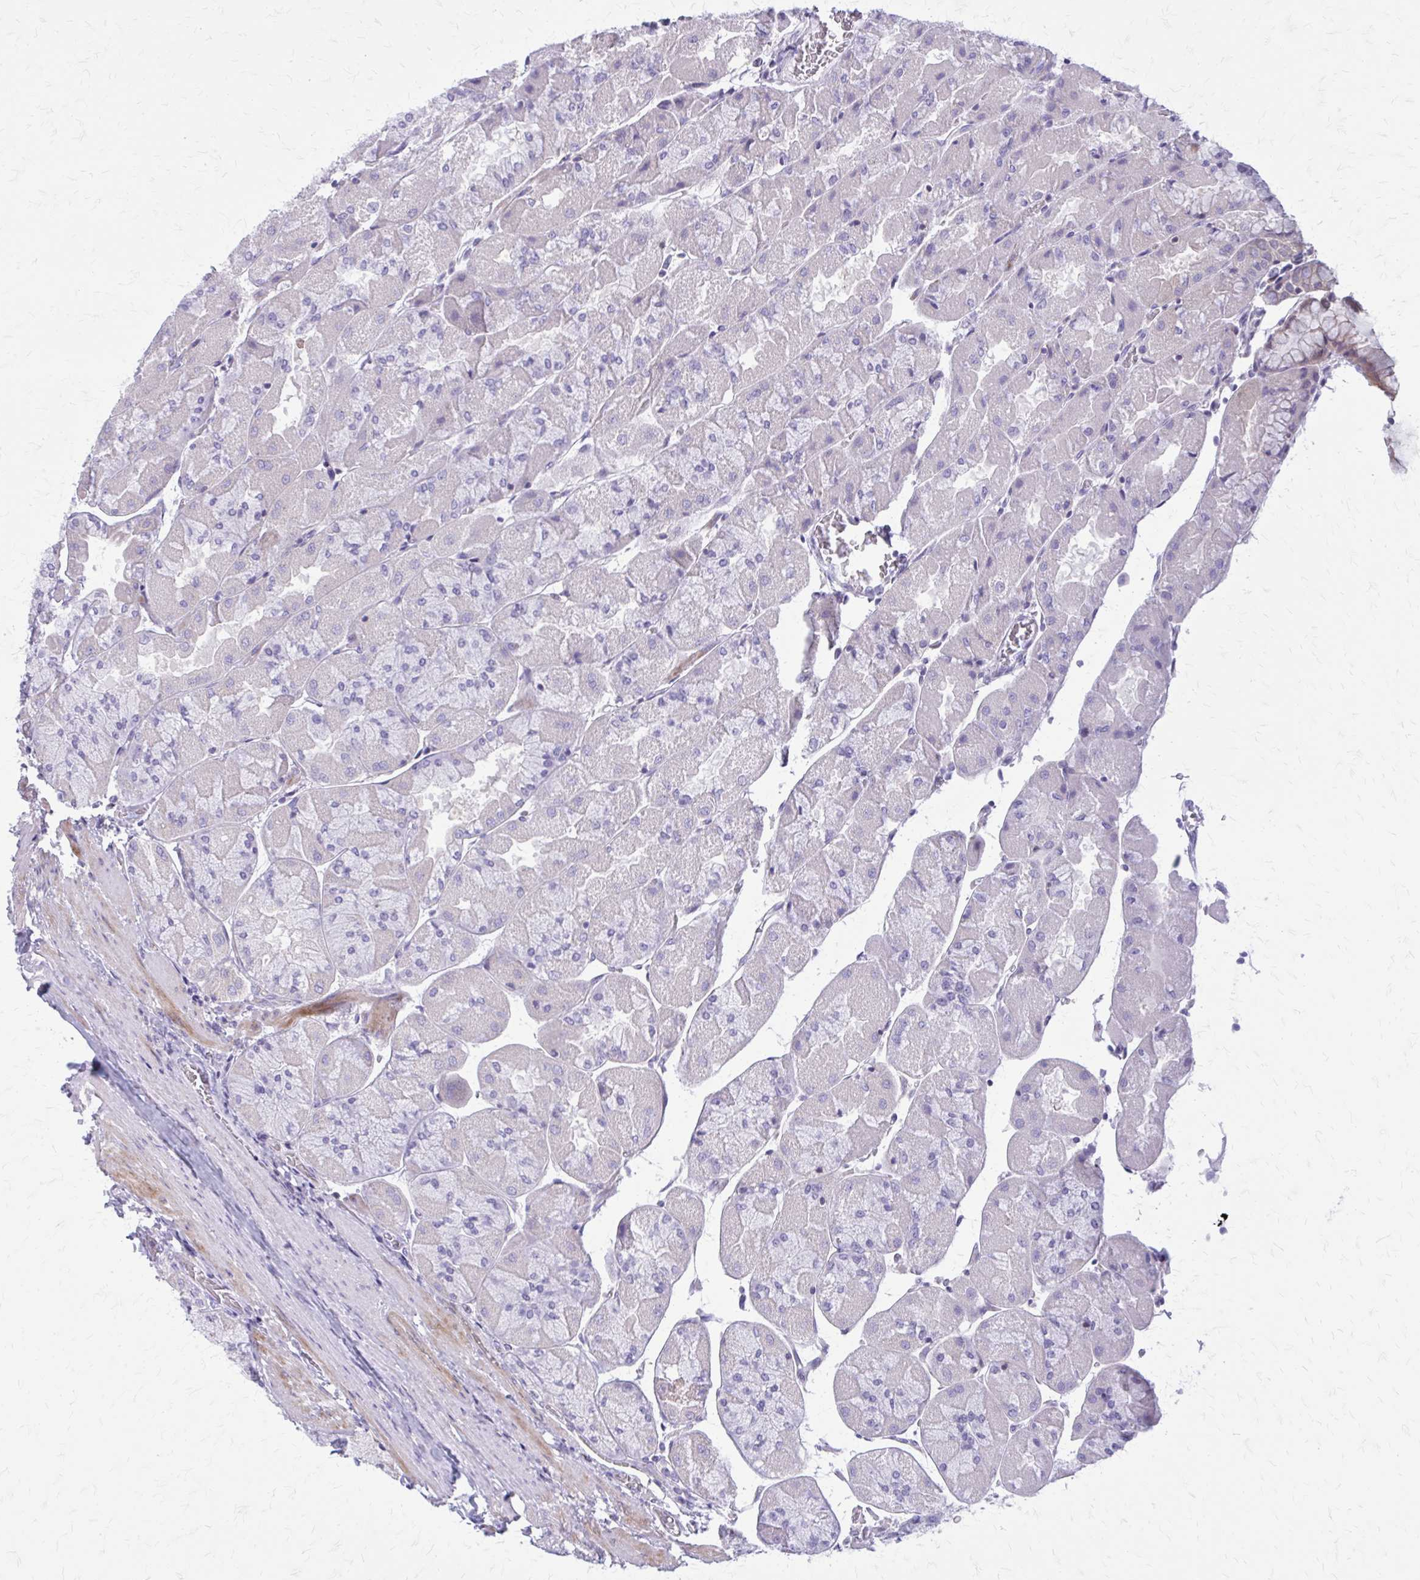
{"staining": {"intensity": "weak", "quantity": "<25%", "location": "cytoplasmic/membranous,nuclear"}, "tissue": "stomach", "cell_type": "Glandular cells", "image_type": "normal", "snomed": [{"axis": "morphology", "description": "Normal tissue, NOS"}, {"axis": "topography", "description": "Stomach"}], "caption": "Histopathology image shows no significant protein expression in glandular cells of unremarkable stomach.", "gene": "PITPNM1", "patient": {"sex": "female", "age": 61}}